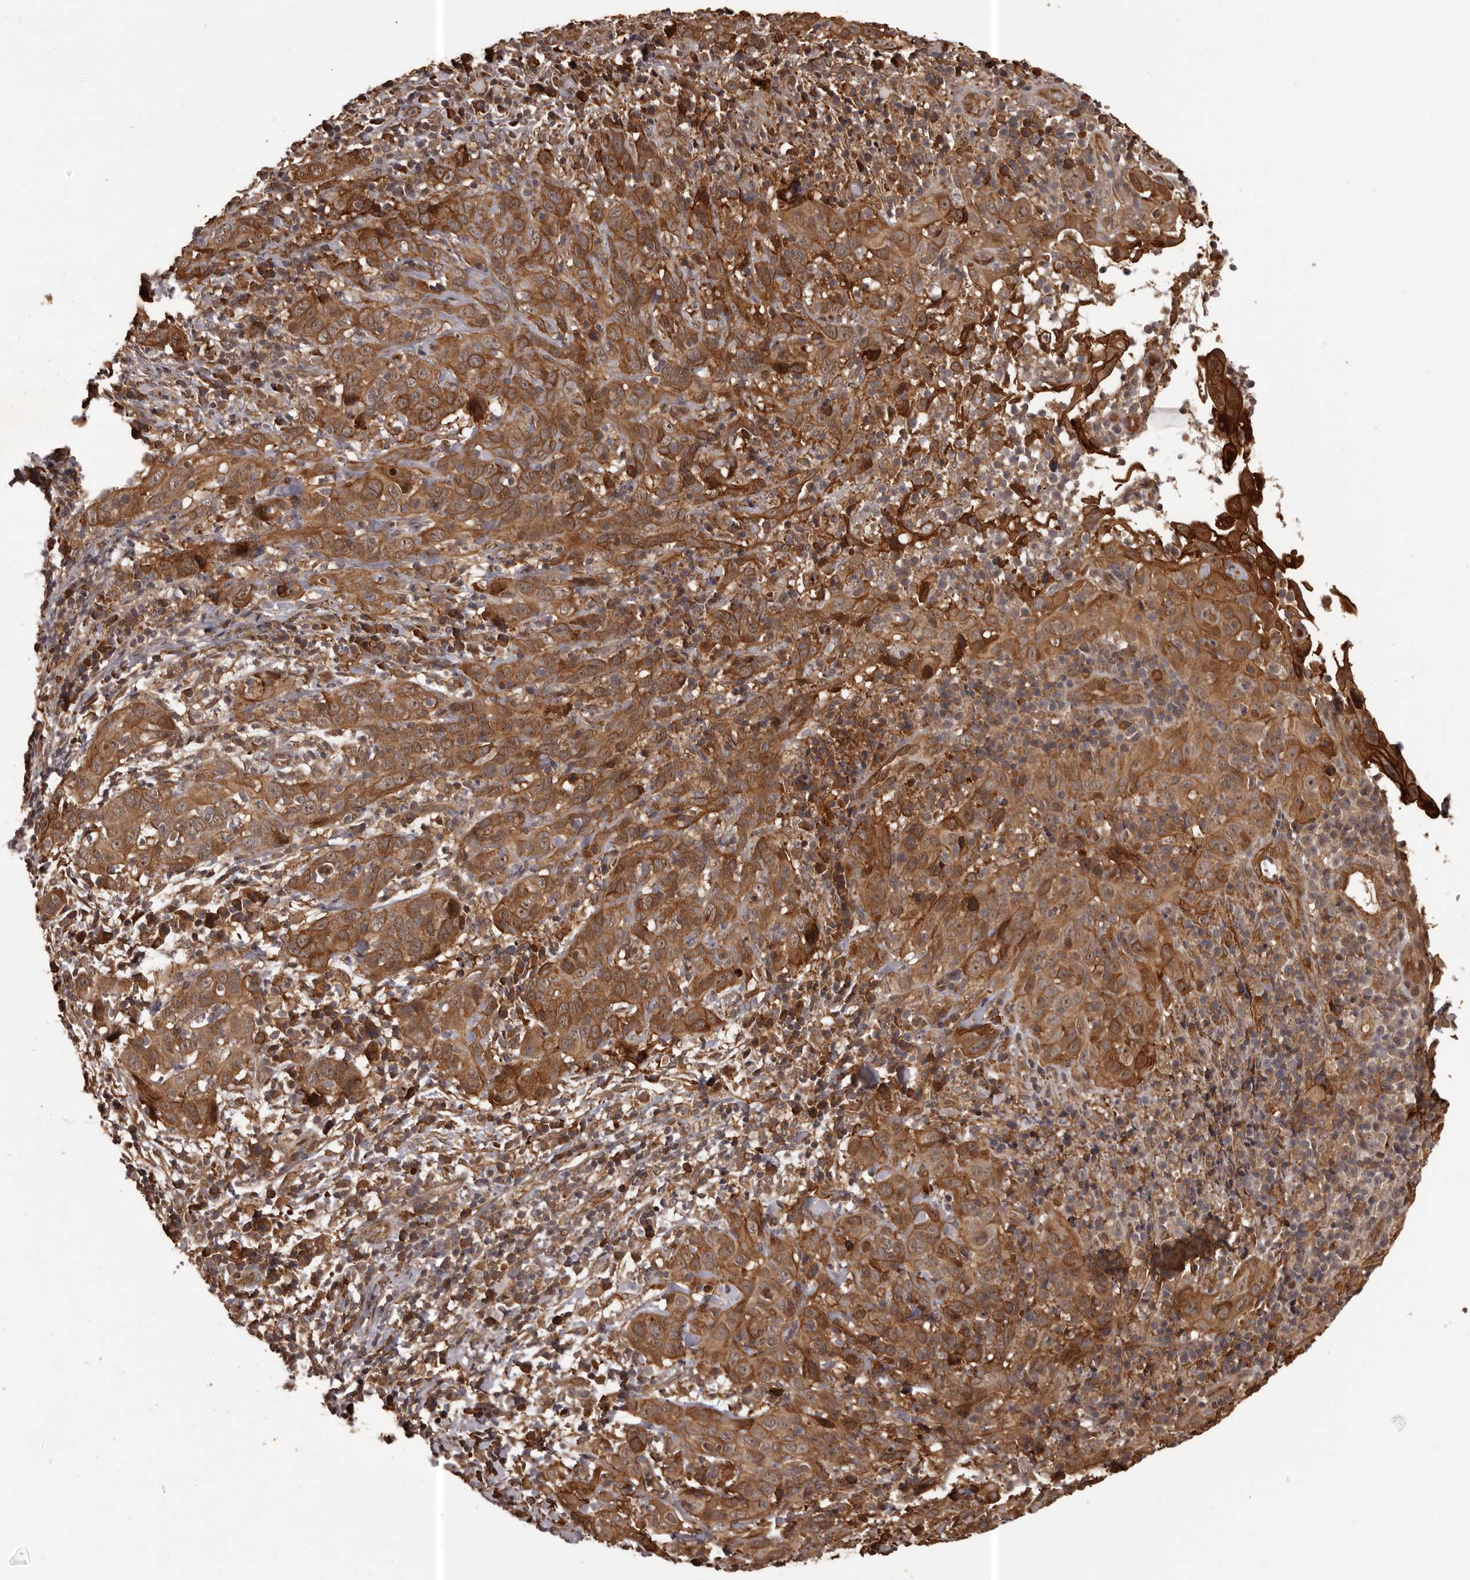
{"staining": {"intensity": "weak", "quantity": ">75%", "location": "nuclear"}, "tissue": "cervical cancer", "cell_type": "Tumor cells", "image_type": "cancer", "snomed": [{"axis": "morphology", "description": "Squamous cell carcinoma, NOS"}, {"axis": "topography", "description": "Cervix"}], "caption": "Immunohistochemical staining of squamous cell carcinoma (cervical) displays weak nuclear protein expression in about >75% of tumor cells. (Brightfield microscopy of DAB IHC at high magnification).", "gene": "SLITRK6", "patient": {"sex": "female", "age": 46}}